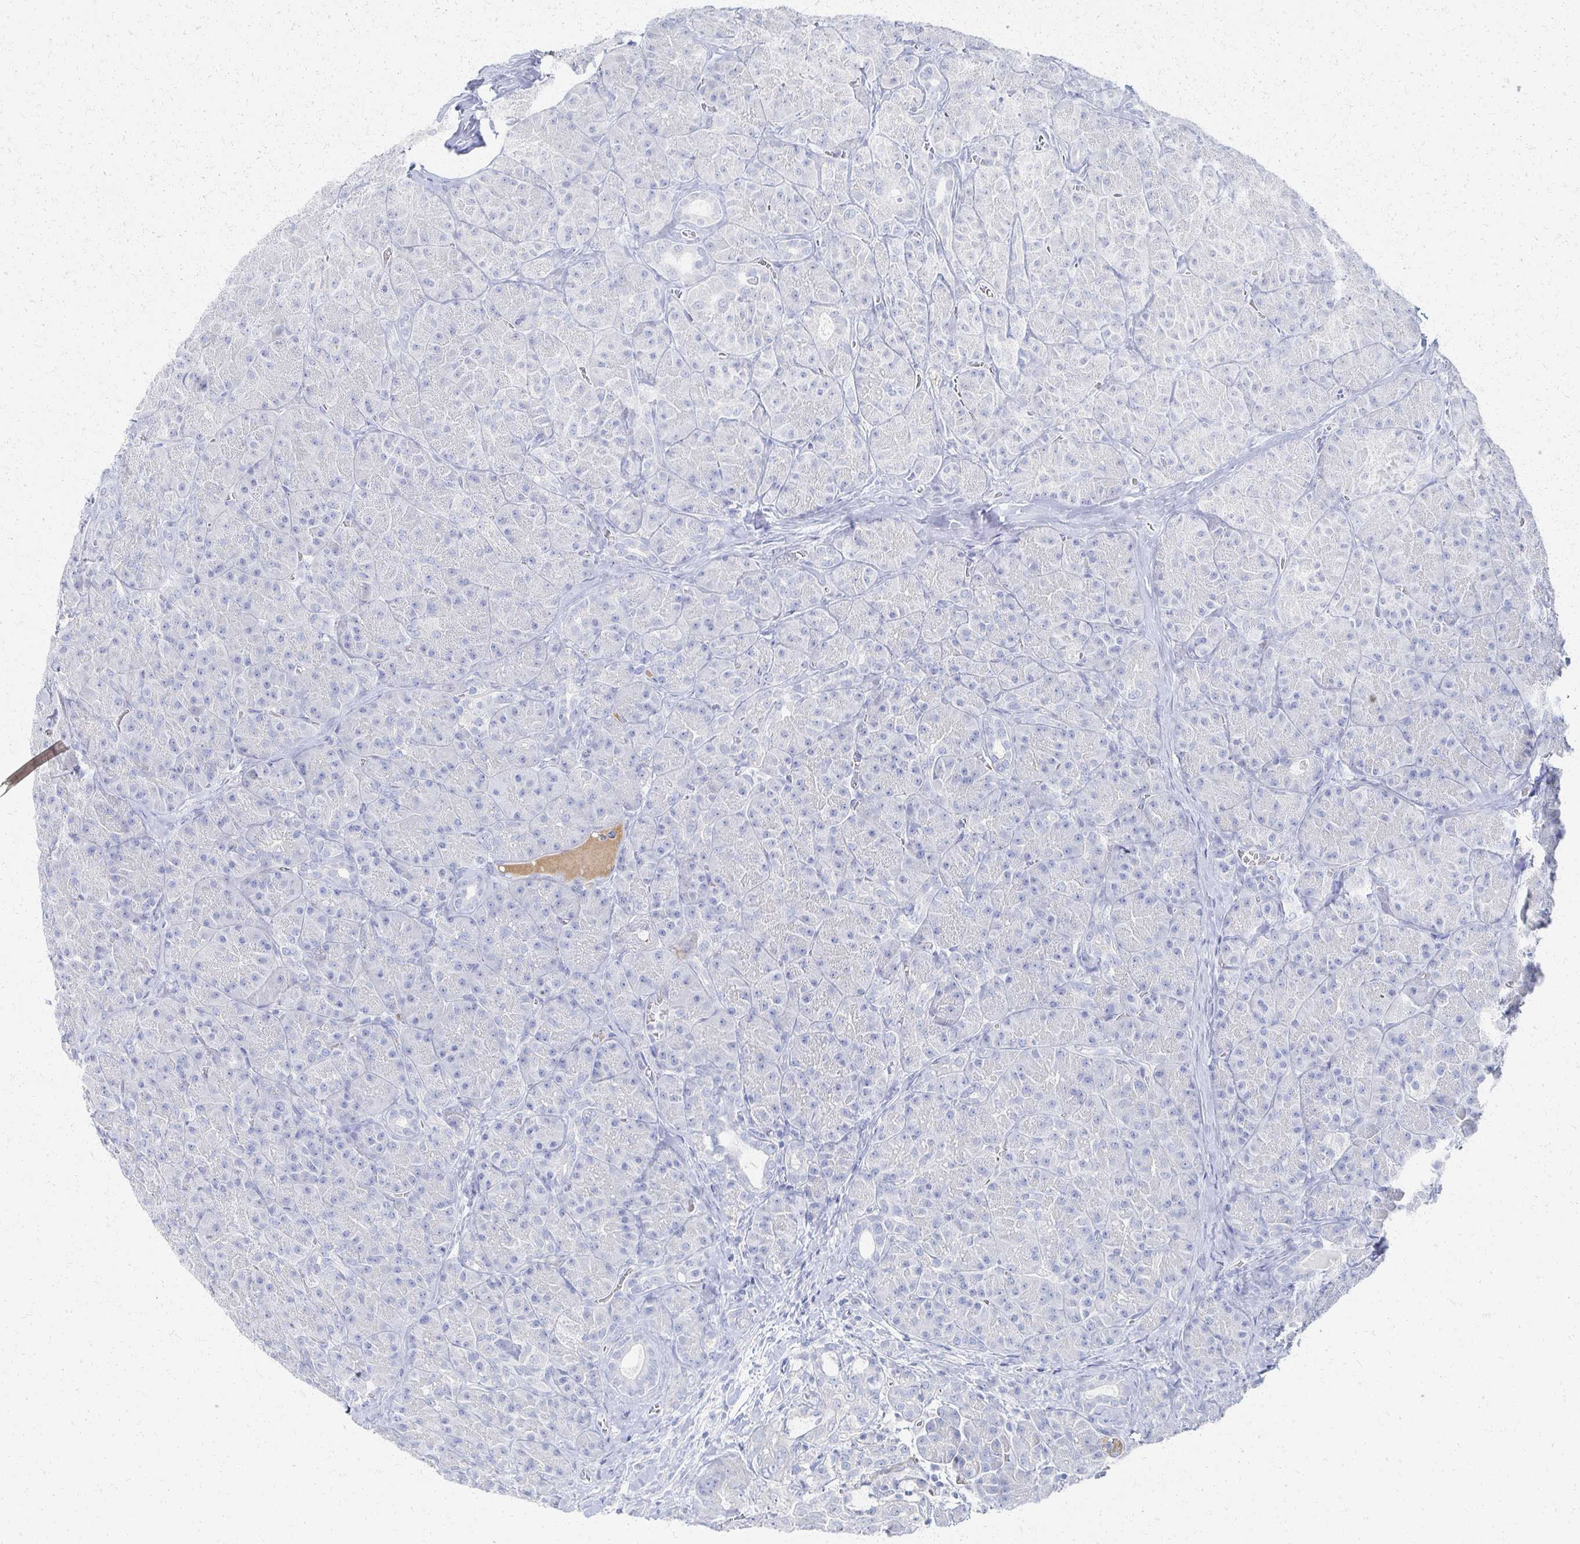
{"staining": {"intensity": "negative", "quantity": "none", "location": "none"}, "tissue": "pancreas", "cell_type": "Exocrine glandular cells", "image_type": "normal", "snomed": [{"axis": "morphology", "description": "Normal tissue, NOS"}, {"axis": "topography", "description": "Pancreas"}], "caption": "Human pancreas stained for a protein using immunohistochemistry demonstrates no positivity in exocrine glandular cells.", "gene": "PRR20A", "patient": {"sex": "male", "age": 57}}